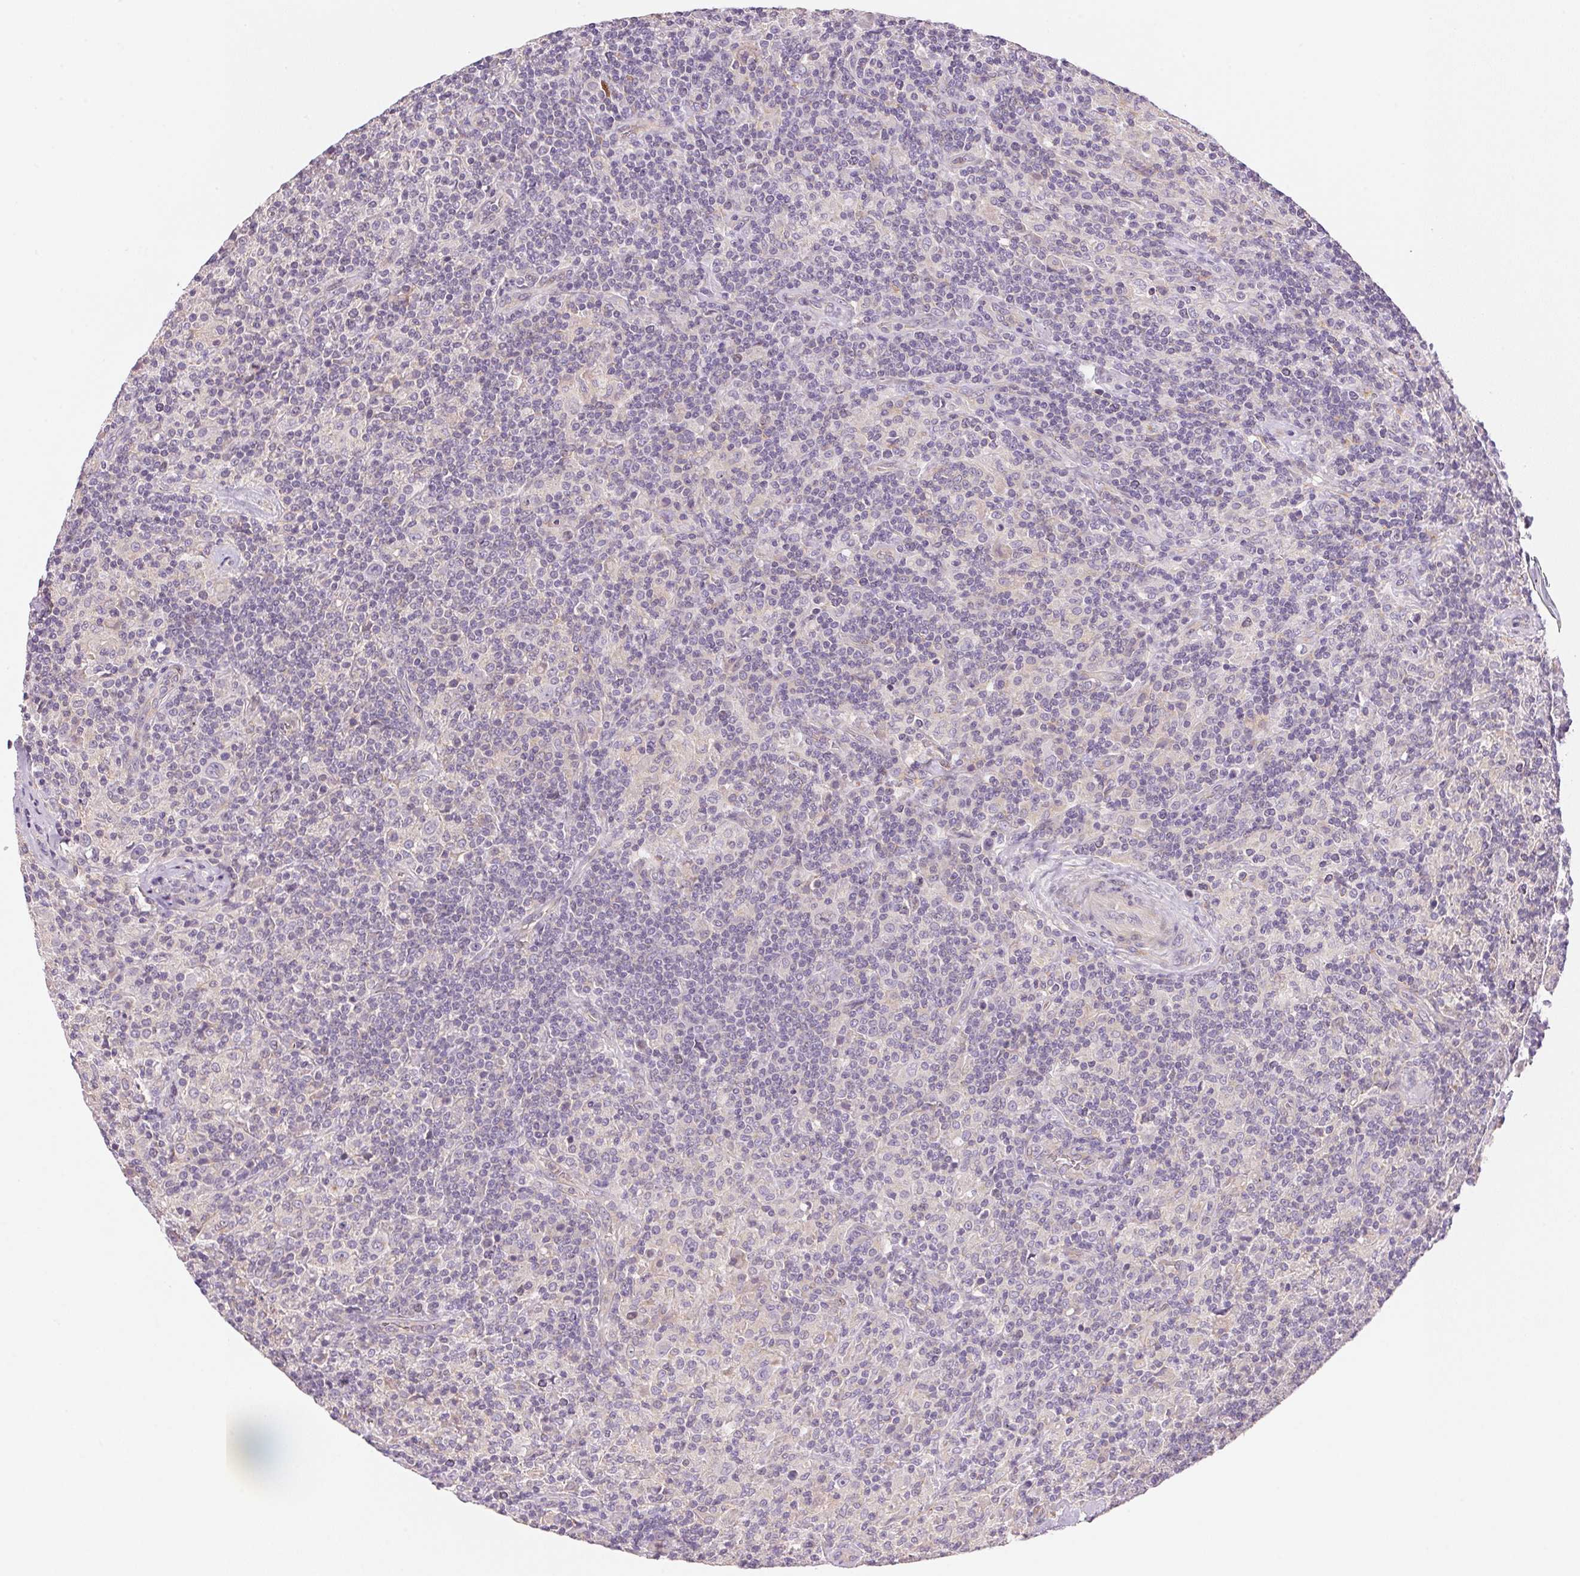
{"staining": {"intensity": "negative", "quantity": "none", "location": "none"}, "tissue": "lymphoma", "cell_type": "Tumor cells", "image_type": "cancer", "snomed": [{"axis": "morphology", "description": "Hodgkin's disease, NOS"}, {"axis": "topography", "description": "Lymph node"}], "caption": "Immunohistochemistry image of neoplastic tissue: human lymphoma stained with DAB displays no significant protein positivity in tumor cells. The staining was performed using DAB (3,3'-diaminobenzidine) to visualize the protein expression in brown, while the nuclei were stained in blue with hematoxylin (Magnification: 20x).", "gene": "SMTN", "patient": {"sex": "male", "age": 70}}